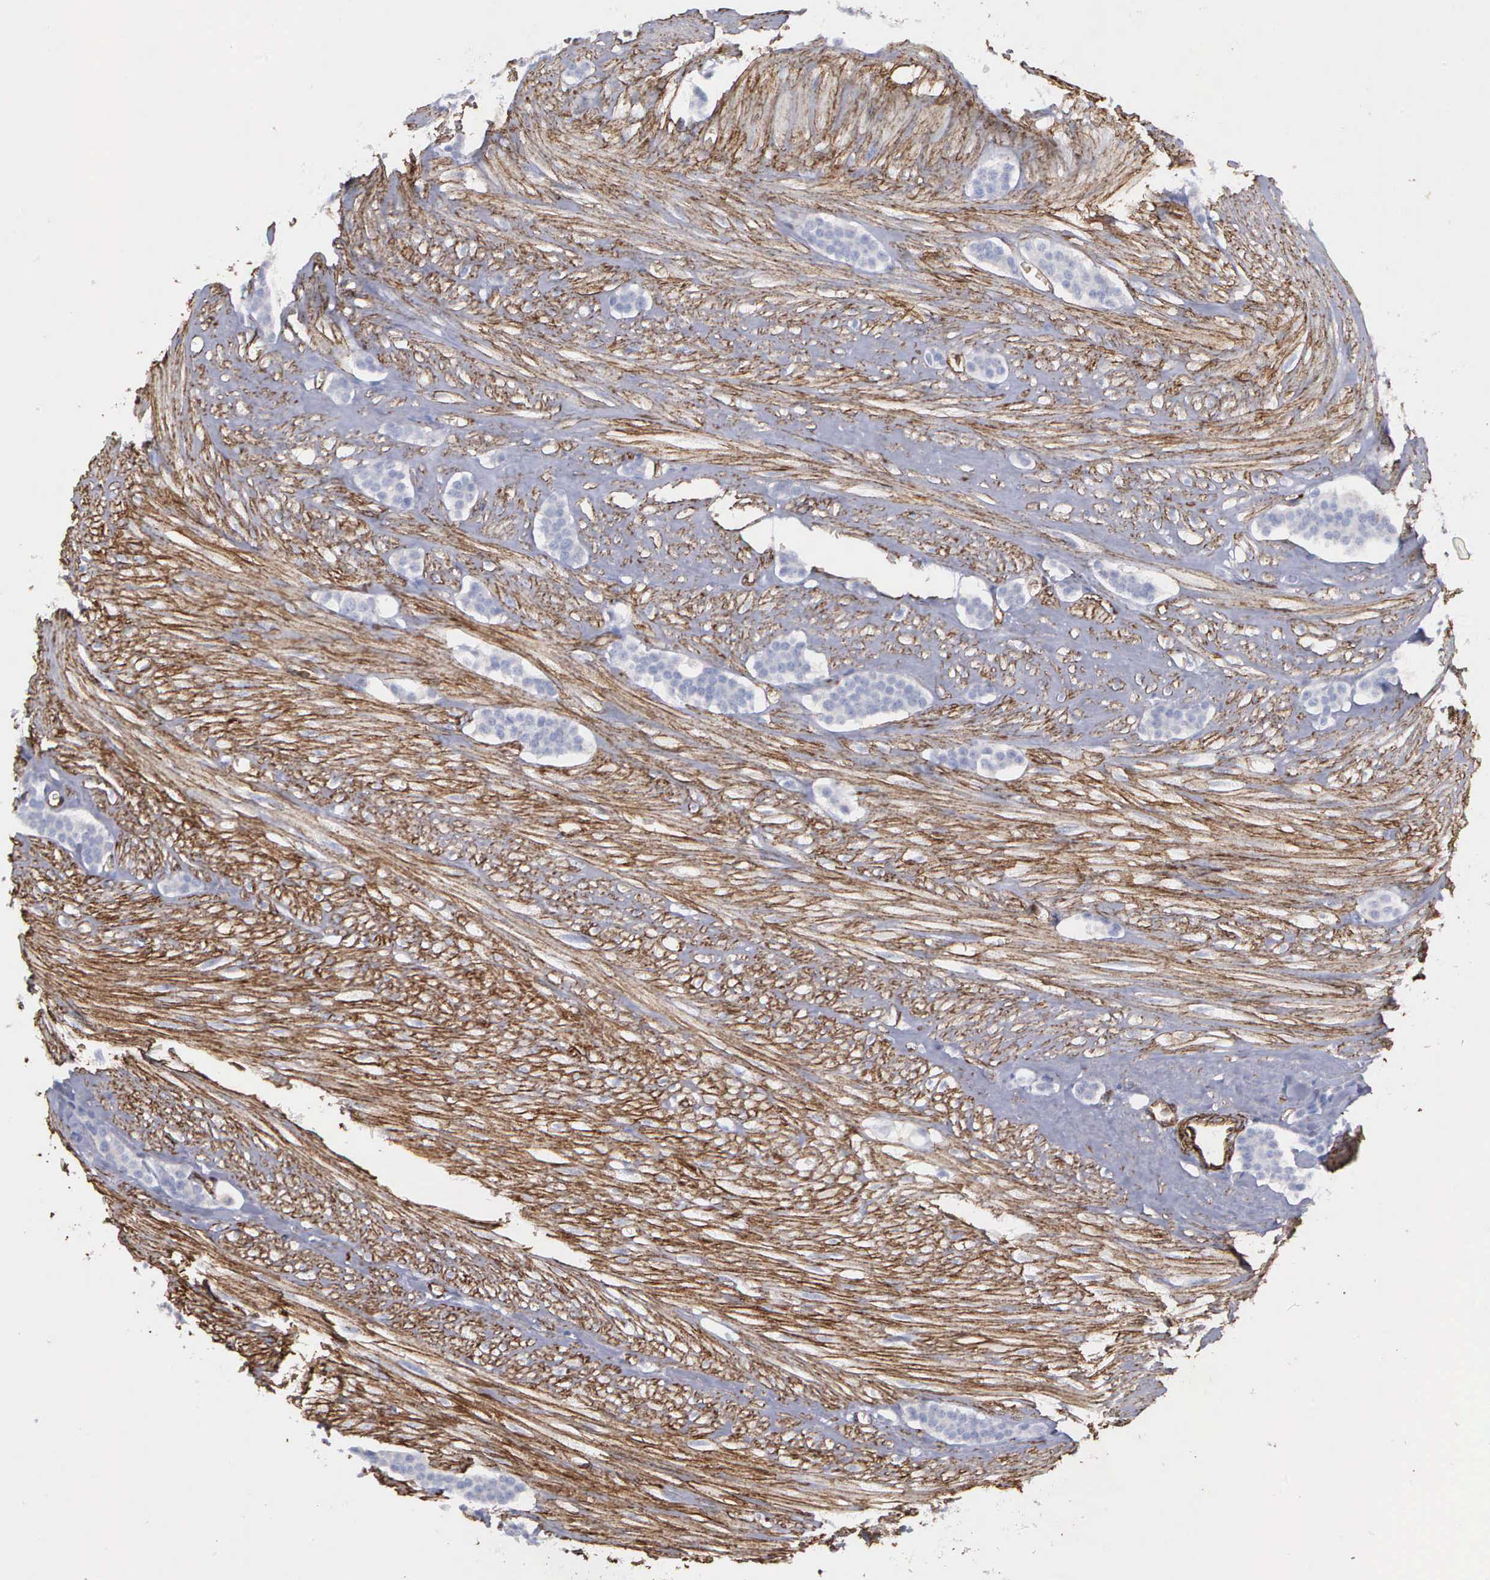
{"staining": {"intensity": "negative", "quantity": "none", "location": "none"}, "tissue": "carcinoid", "cell_type": "Tumor cells", "image_type": "cancer", "snomed": [{"axis": "morphology", "description": "Carcinoid, malignant, NOS"}, {"axis": "topography", "description": "Small intestine"}], "caption": "An IHC photomicrograph of malignant carcinoid is shown. There is no staining in tumor cells of malignant carcinoid. (DAB immunohistochemistry with hematoxylin counter stain).", "gene": "MAGEB10", "patient": {"sex": "male", "age": 60}}